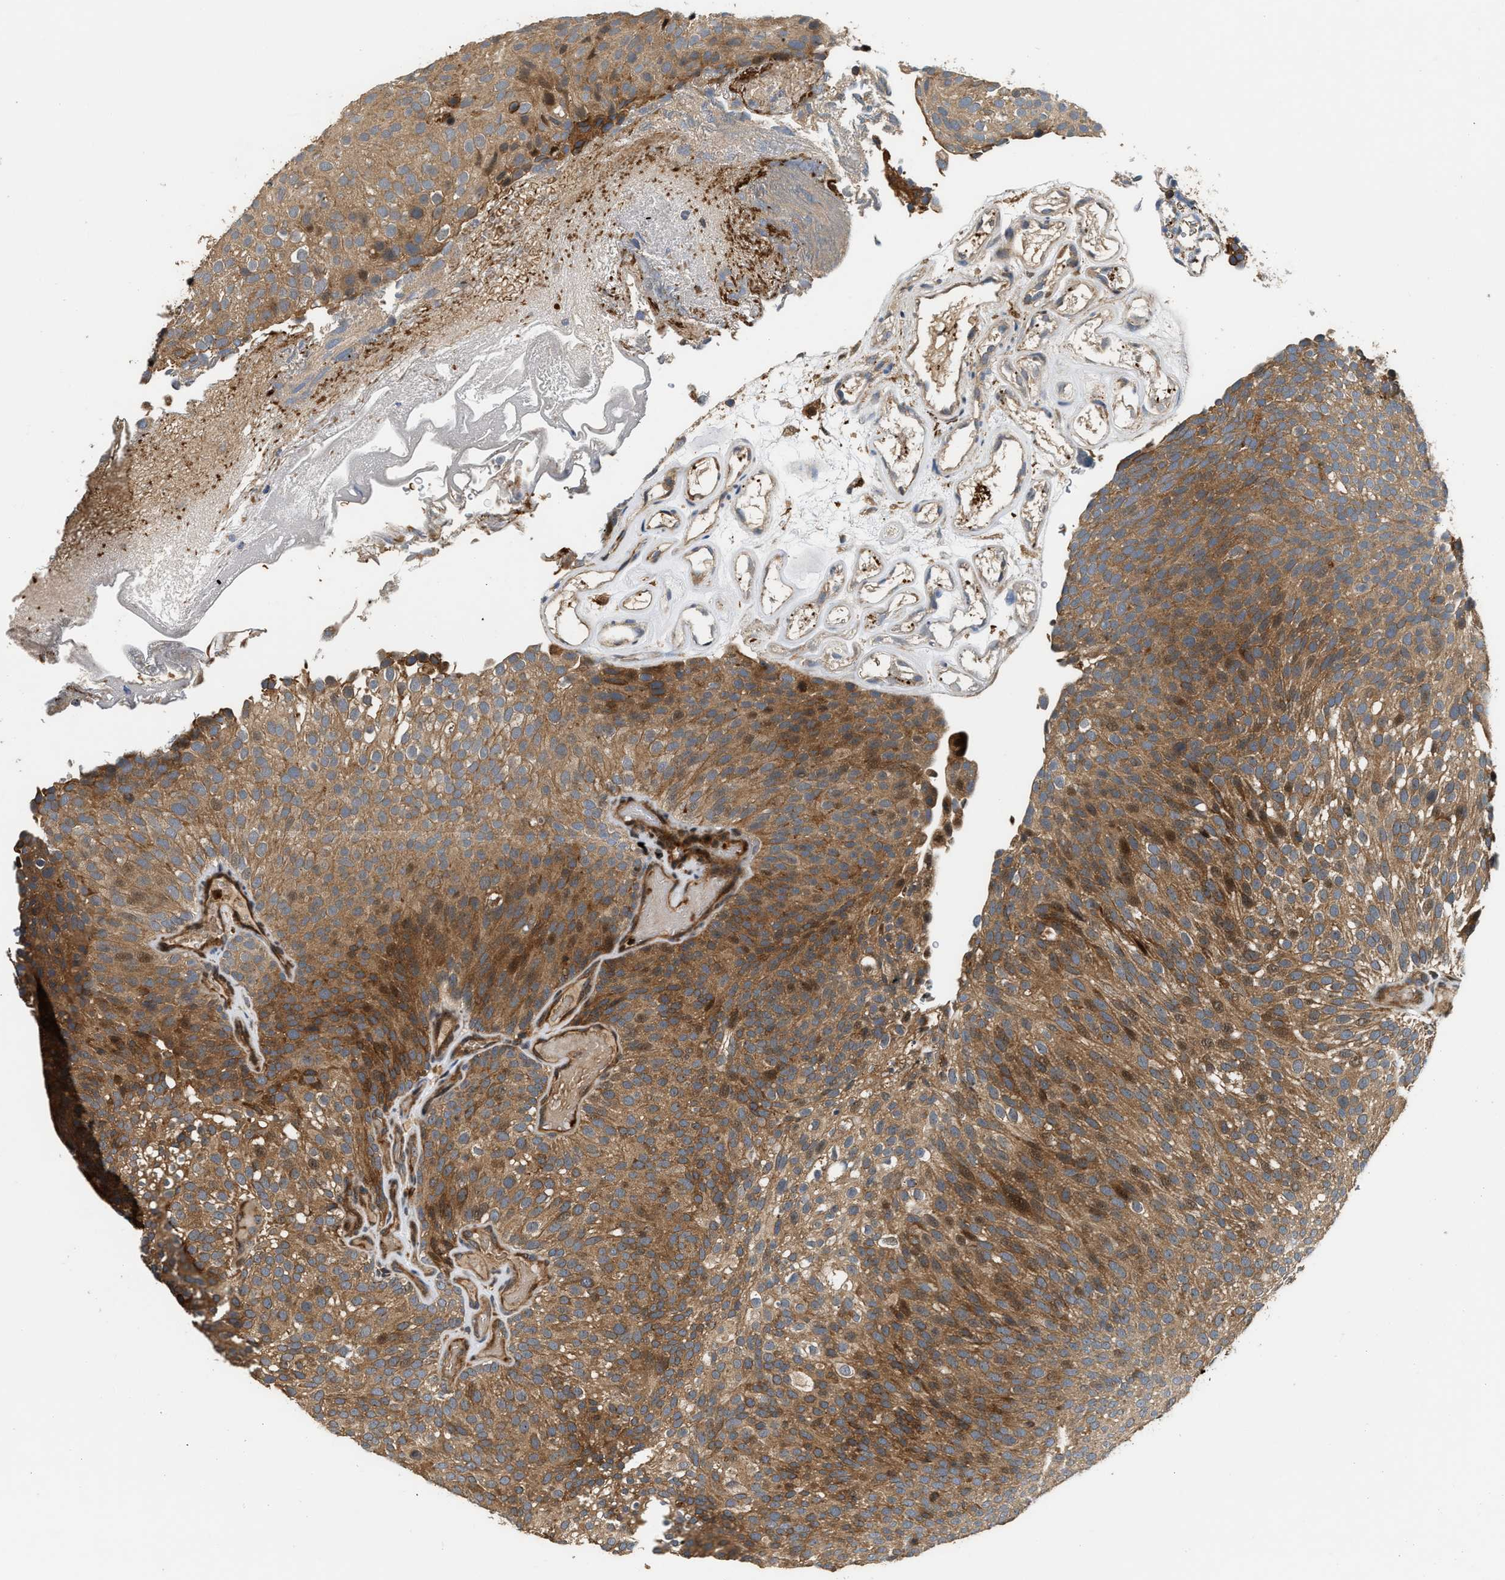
{"staining": {"intensity": "moderate", "quantity": ">75%", "location": "cytoplasmic/membranous"}, "tissue": "urothelial cancer", "cell_type": "Tumor cells", "image_type": "cancer", "snomed": [{"axis": "morphology", "description": "Urothelial carcinoma, Low grade"}, {"axis": "topography", "description": "Urinary bladder"}], "caption": "High-power microscopy captured an immunohistochemistry (IHC) image of urothelial cancer, revealing moderate cytoplasmic/membranous expression in about >75% of tumor cells.", "gene": "SNX5", "patient": {"sex": "male", "age": 78}}